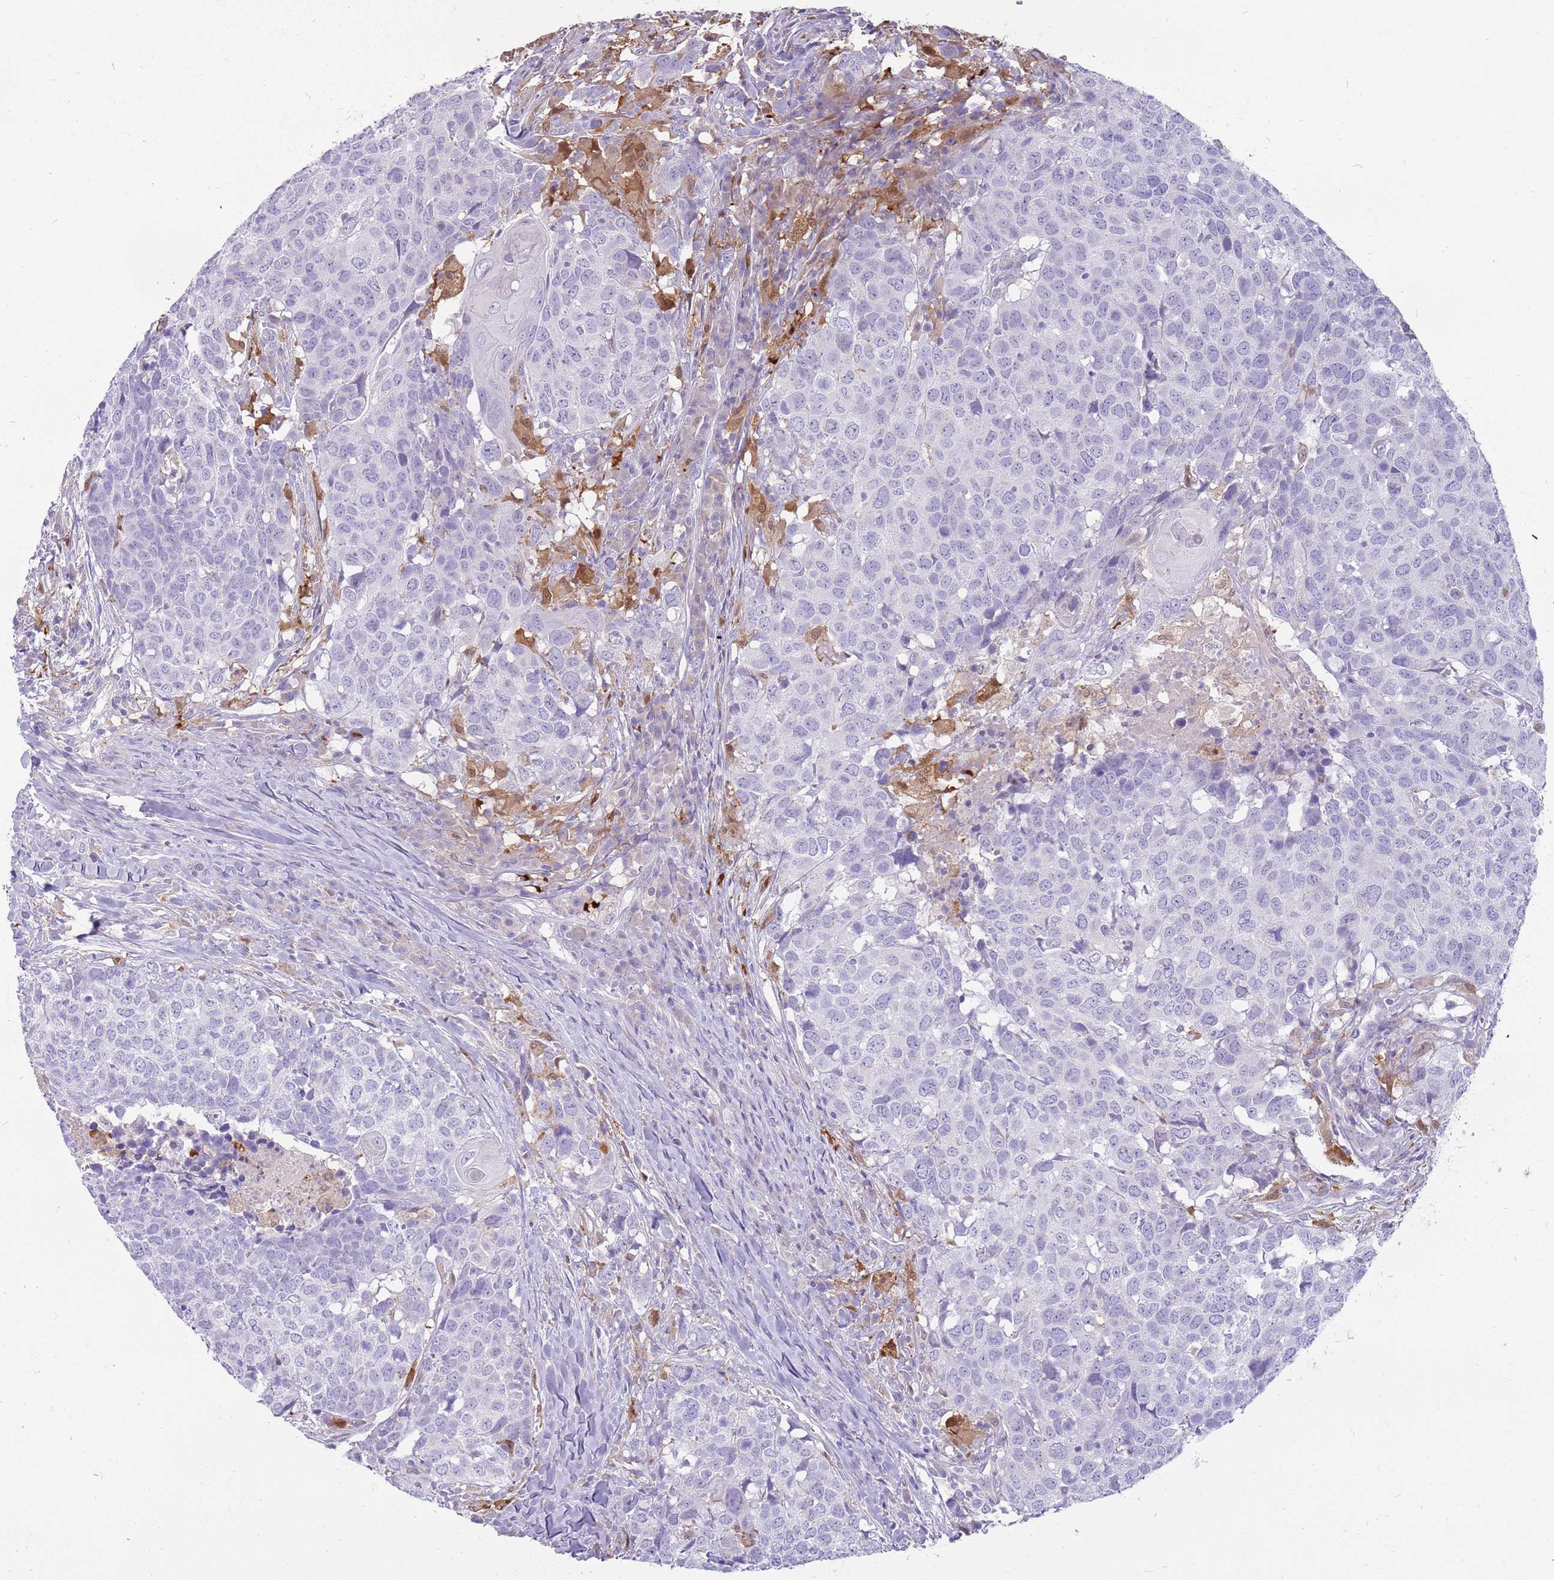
{"staining": {"intensity": "negative", "quantity": "none", "location": "none"}, "tissue": "head and neck cancer", "cell_type": "Tumor cells", "image_type": "cancer", "snomed": [{"axis": "morphology", "description": "Normal tissue, NOS"}, {"axis": "morphology", "description": "Squamous cell carcinoma, NOS"}, {"axis": "topography", "description": "Skeletal muscle"}, {"axis": "topography", "description": "Vascular tissue"}, {"axis": "topography", "description": "Peripheral nerve tissue"}, {"axis": "topography", "description": "Head-Neck"}], "caption": "Tumor cells are negative for protein expression in human head and neck cancer. The staining was performed using DAB (3,3'-diaminobenzidine) to visualize the protein expression in brown, while the nuclei were stained in blue with hematoxylin (Magnification: 20x).", "gene": "DIPK1C", "patient": {"sex": "male", "age": 66}}